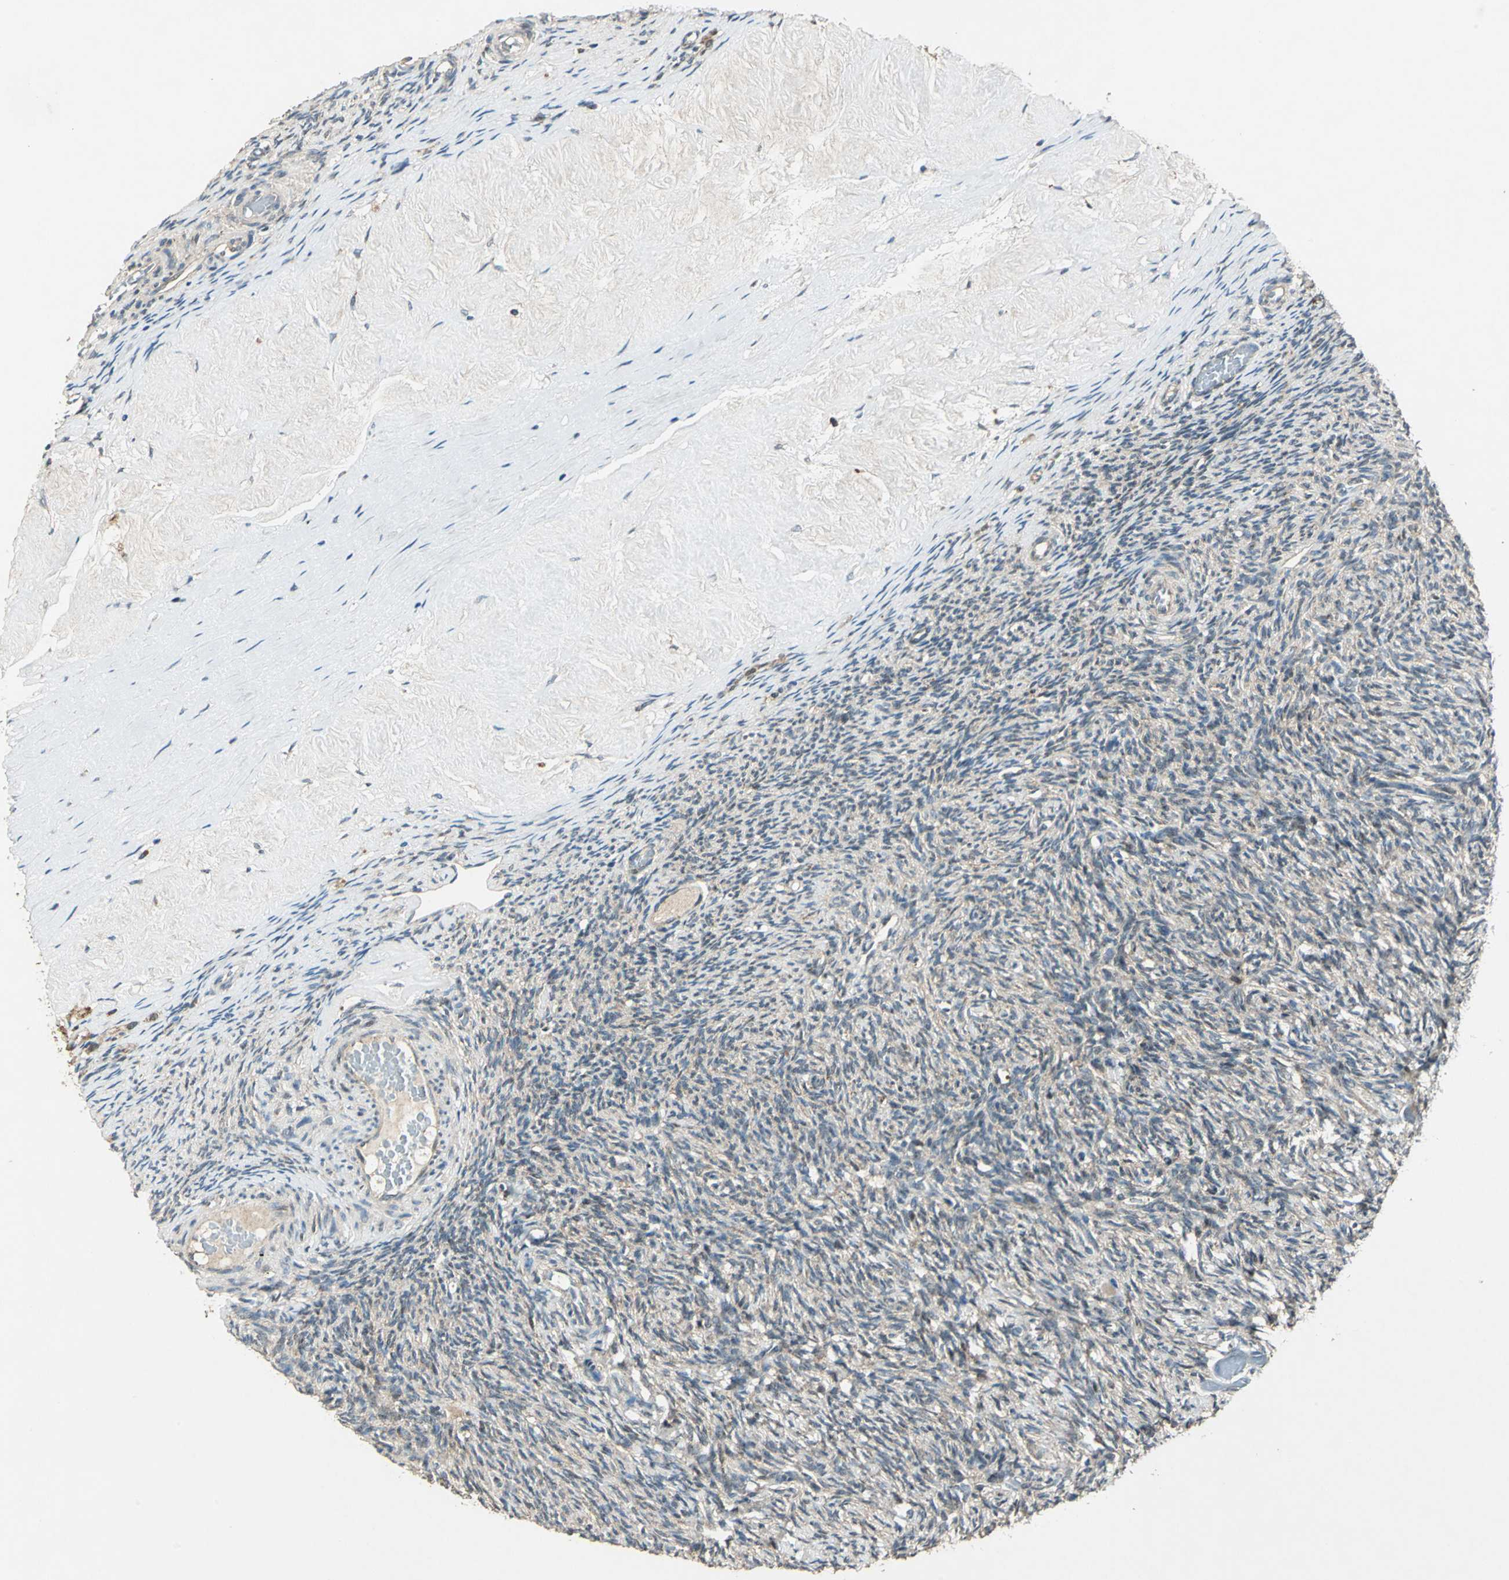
{"staining": {"intensity": "weak", "quantity": "25%-75%", "location": "cytoplasmic/membranous"}, "tissue": "ovary", "cell_type": "Ovarian stroma cells", "image_type": "normal", "snomed": [{"axis": "morphology", "description": "Normal tissue, NOS"}, {"axis": "topography", "description": "Ovary"}], "caption": "Immunohistochemistry (IHC) of benign human ovary reveals low levels of weak cytoplasmic/membranous staining in approximately 25%-75% of ovarian stroma cells. Using DAB (brown) and hematoxylin (blue) stains, captured at high magnification using brightfield microscopy.", "gene": "AHSA1", "patient": {"sex": "female", "age": 60}}